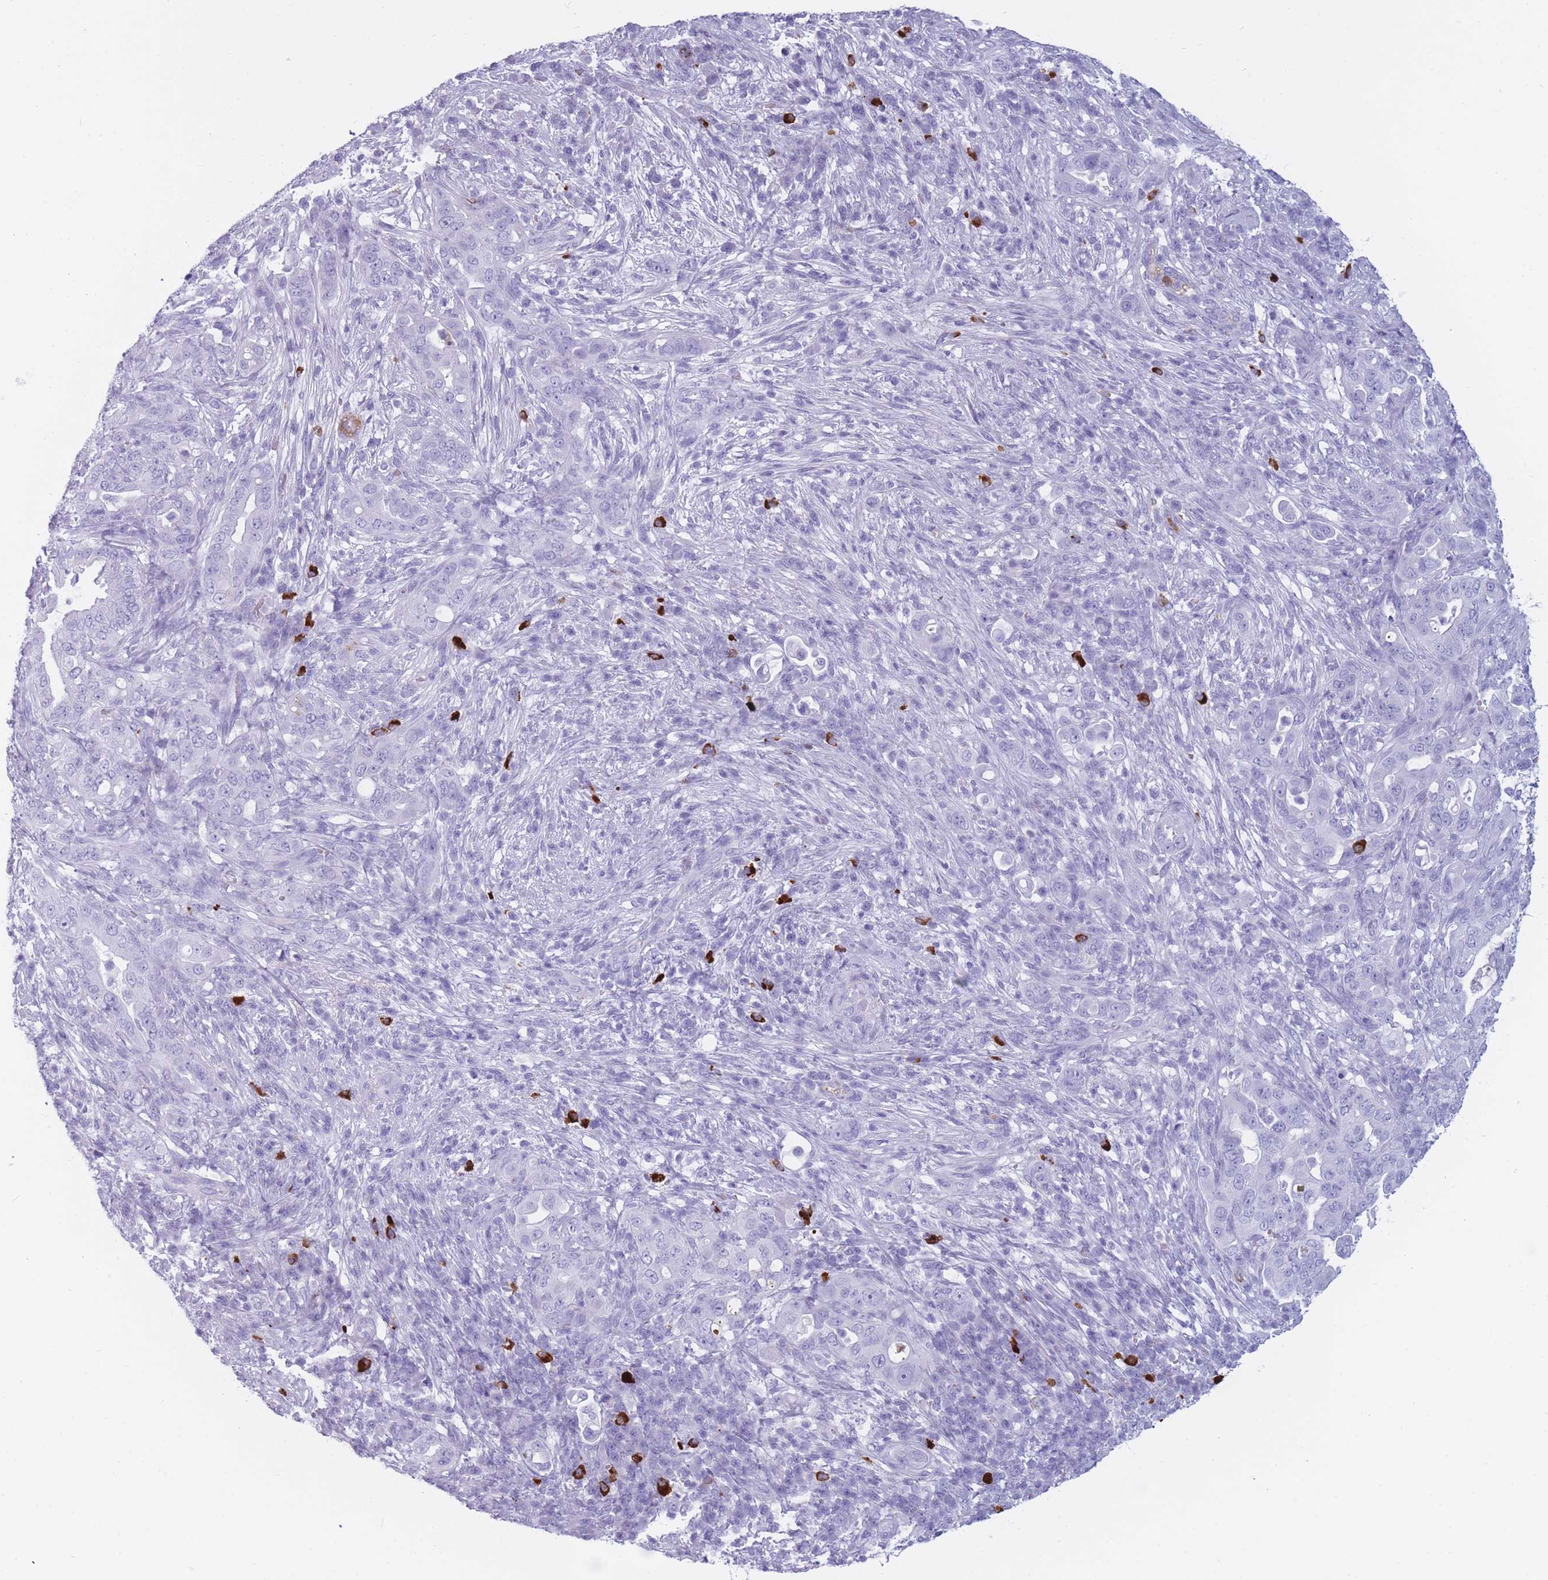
{"staining": {"intensity": "negative", "quantity": "none", "location": "none"}, "tissue": "pancreatic cancer", "cell_type": "Tumor cells", "image_type": "cancer", "snomed": [{"axis": "morphology", "description": "Adenocarcinoma, NOS"}, {"axis": "topography", "description": "Pancreas"}], "caption": "The image displays no staining of tumor cells in pancreatic cancer. Nuclei are stained in blue.", "gene": "TNFSF11", "patient": {"sex": "female", "age": 63}}